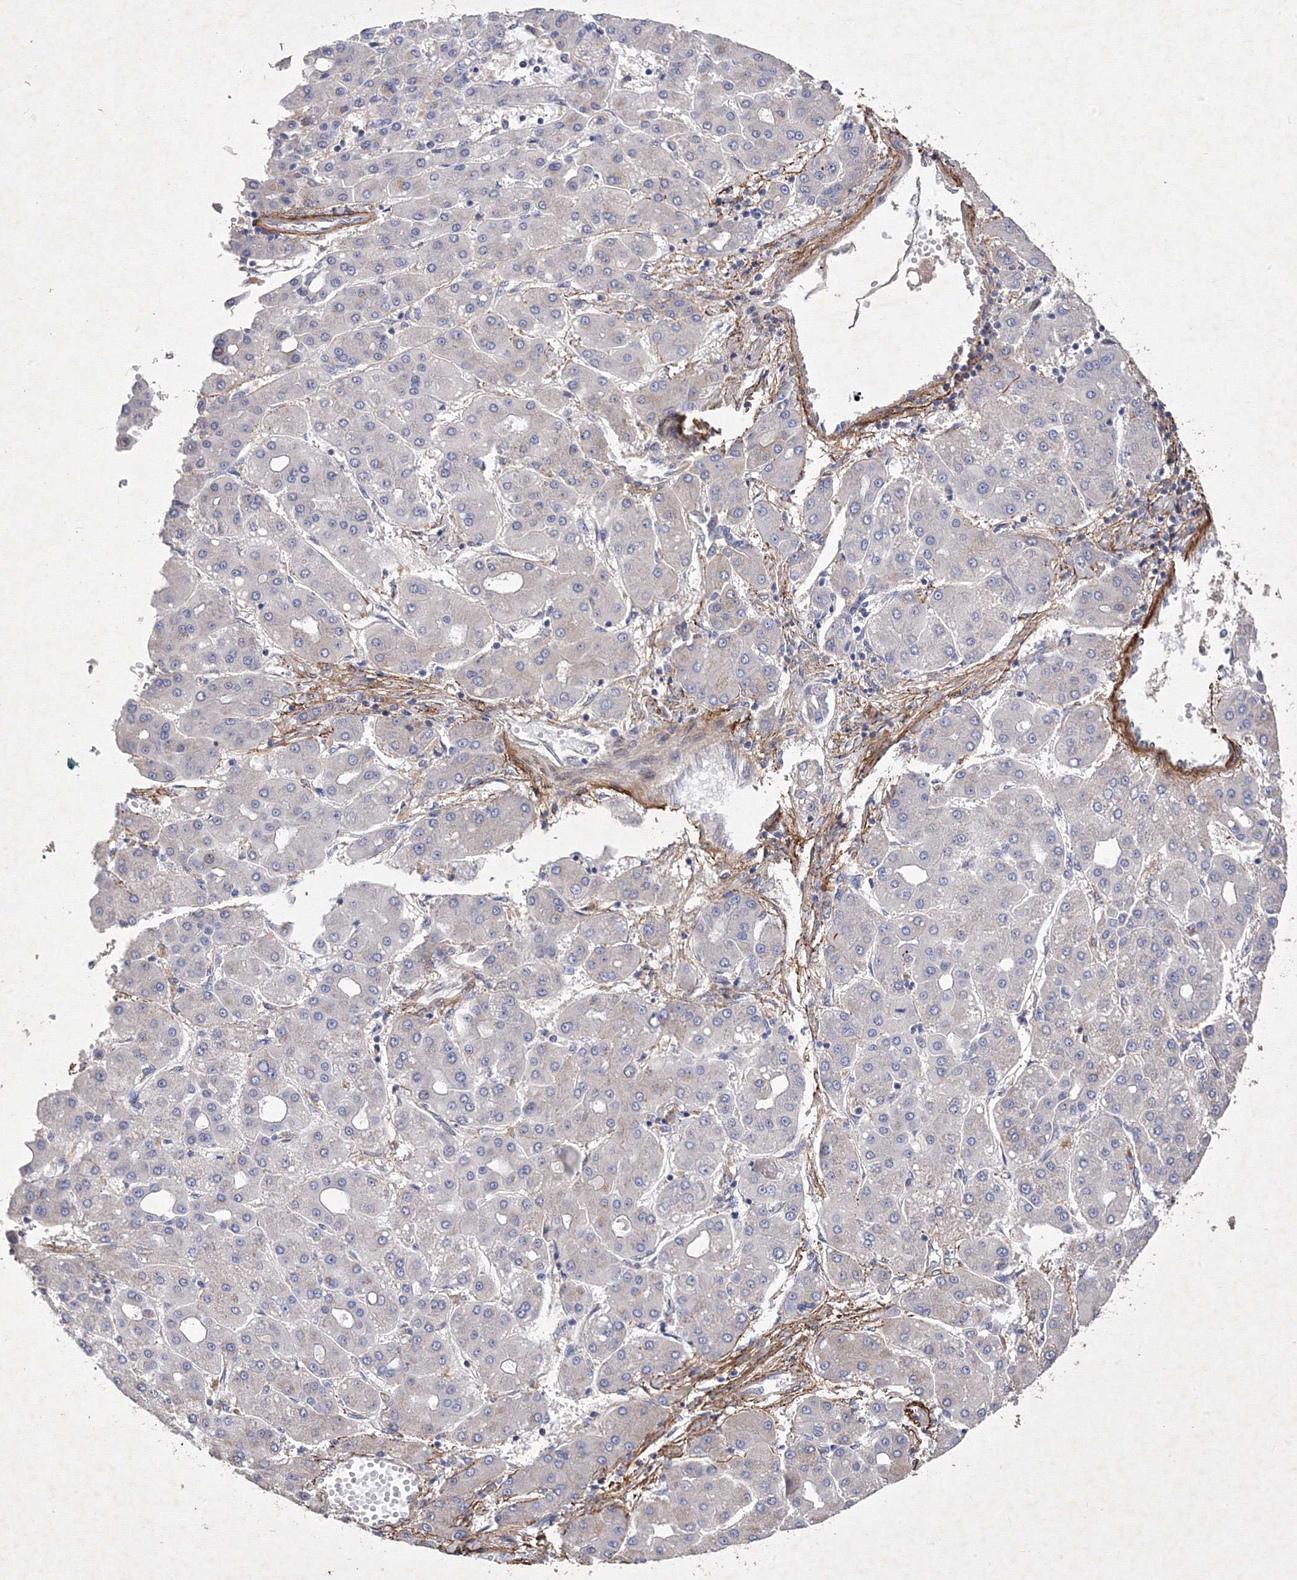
{"staining": {"intensity": "negative", "quantity": "none", "location": "none"}, "tissue": "liver cancer", "cell_type": "Tumor cells", "image_type": "cancer", "snomed": [{"axis": "morphology", "description": "Carcinoma, Hepatocellular, NOS"}, {"axis": "topography", "description": "Liver"}], "caption": "This image is of liver cancer (hepatocellular carcinoma) stained with immunohistochemistry to label a protein in brown with the nuclei are counter-stained blue. There is no expression in tumor cells. (Stains: DAB (3,3'-diaminobenzidine) immunohistochemistry (IHC) with hematoxylin counter stain, Microscopy: brightfield microscopy at high magnification).", "gene": "SNX18", "patient": {"sex": "male", "age": 65}}